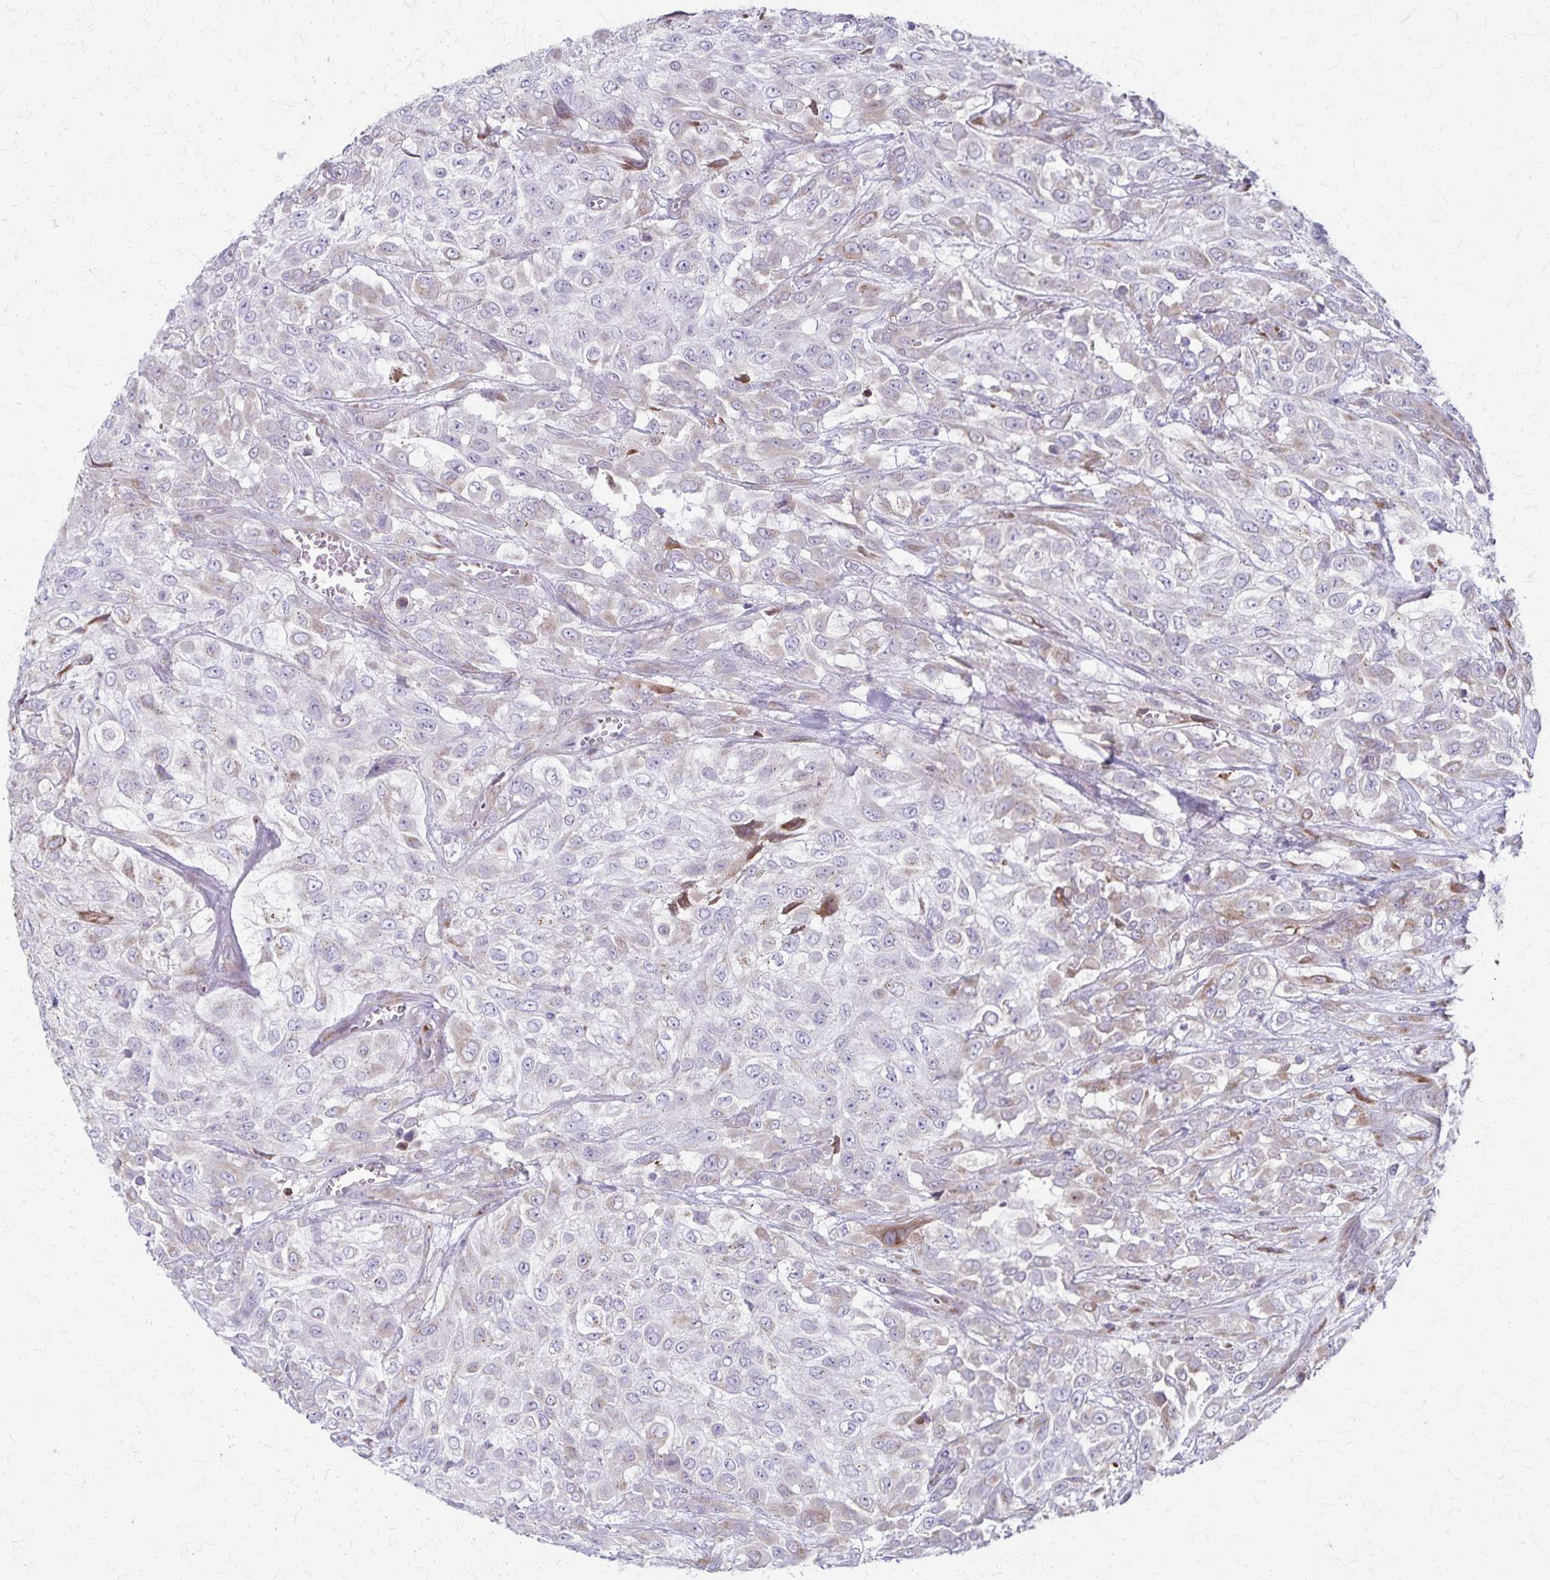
{"staining": {"intensity": "negative", "quantity": "none", "location": "none"}, "tissue": "urothelial cancer", "cell_type": "Tumor cells", "image_type": "cancer", "snomed": [{"axis": "morphology", "description": "Urothelial carcinoma, High grade"}, {"axis": "topography", "description": "Urinary bladder"}], "caption": "Immunohistochemistry (IHC) photomicrograph of human urothelial cancer stained for a protein (brown), which reveals no expression in tumor cells.", "gene": "MCFD2", "patient": {"sex": "male", "age": 57}}